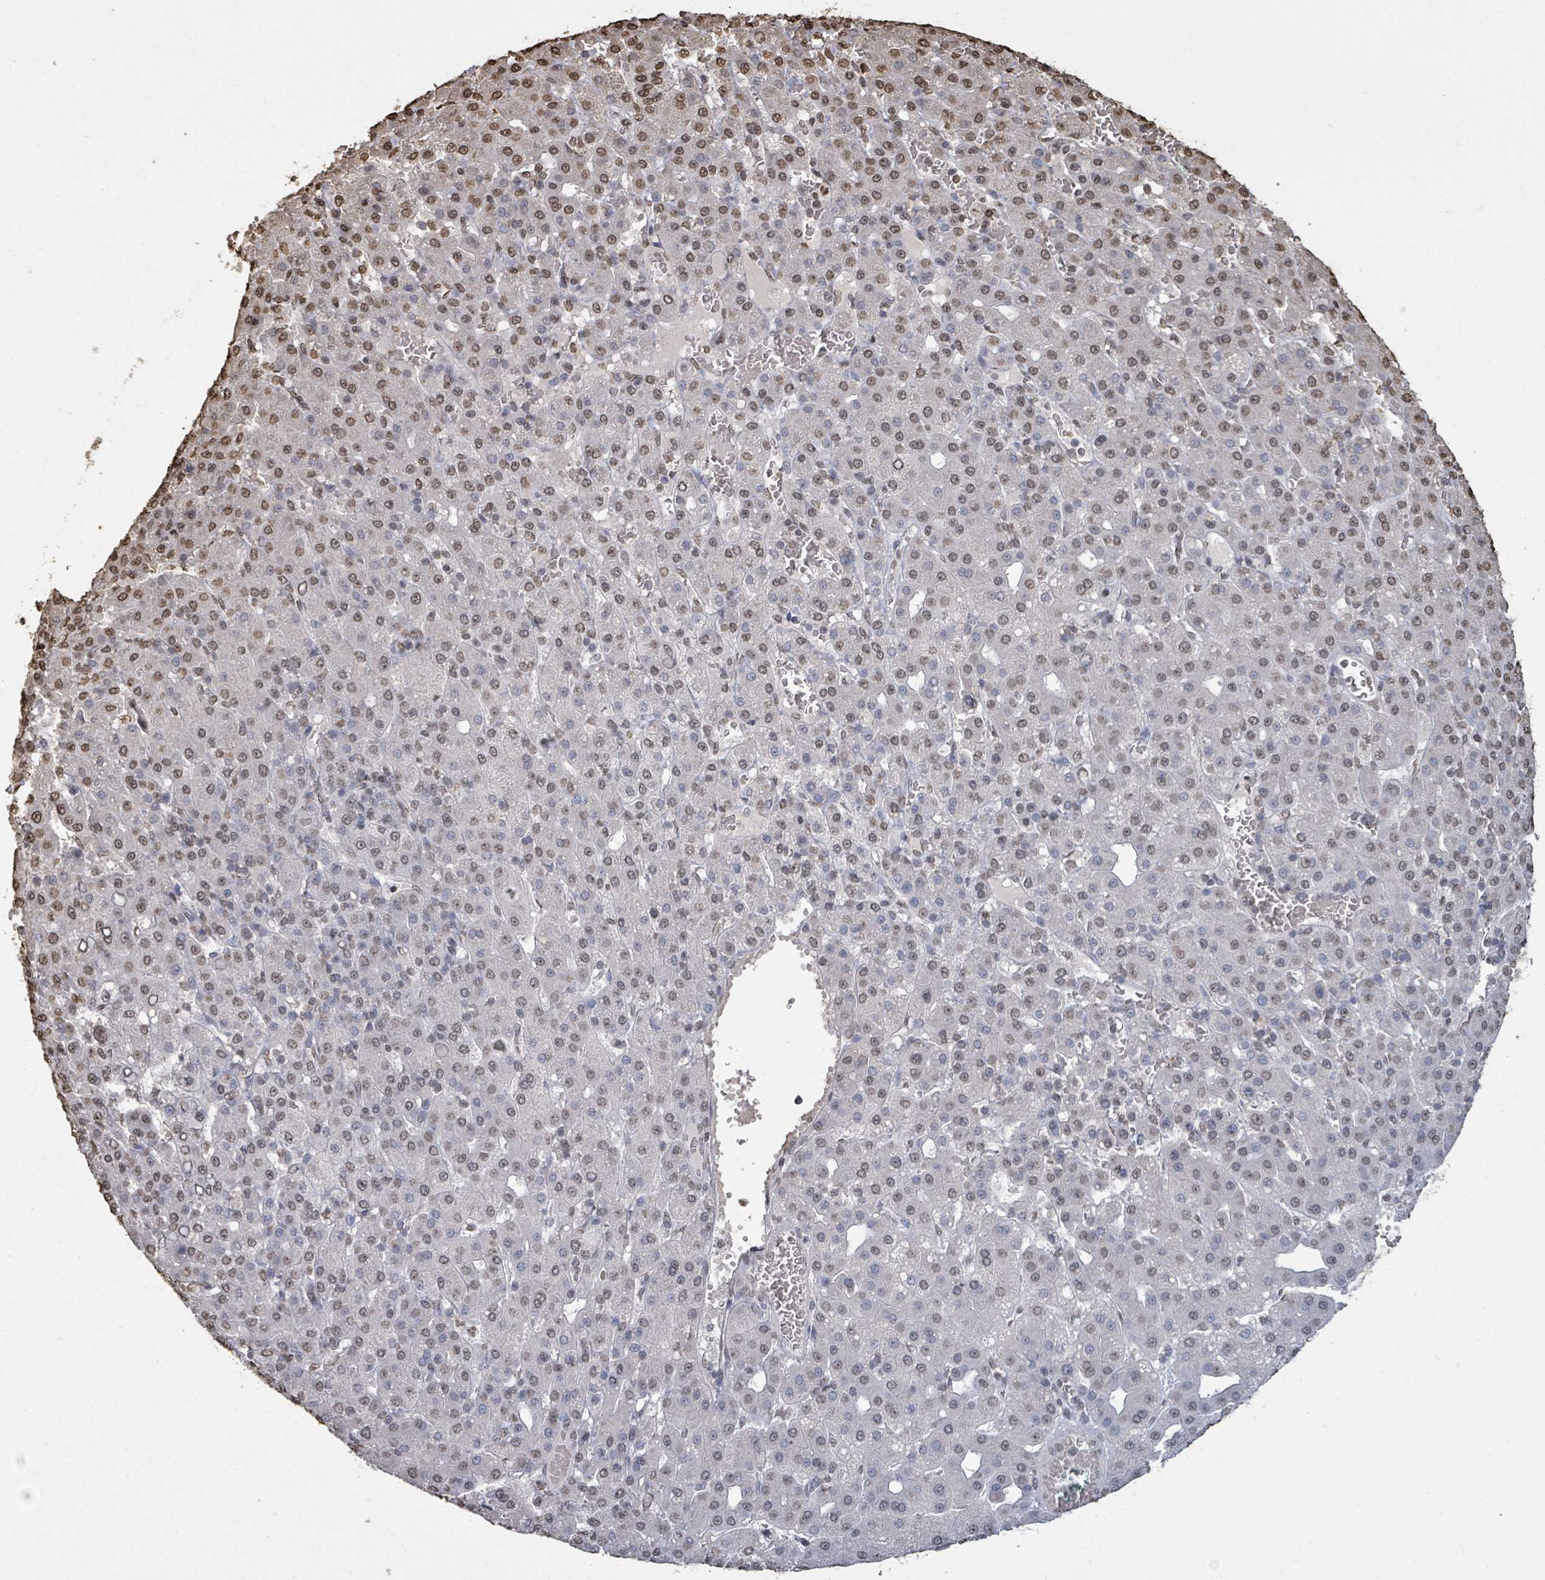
{"staining": {"intensity": "moderate", "quantity": "<25%", "location": "nuclear"}, "tissue": "liver cancer", "cell_type": "Tumor cells", "image_type": "cancer", "snomed": [{"axis": "morphology", "description": "Carcinoma, Hepatocellular, NOS"}, {"axis": "topography", "description": "Liver"}], "caption": "Immunohistochemical staining of liver hepatocellular carcinoma shows low levels of moderate nuclear positivity in approximately <25% of tumor cells.", "gene": "MRPS12", "patient": {"sex": "male", "age": 65}}